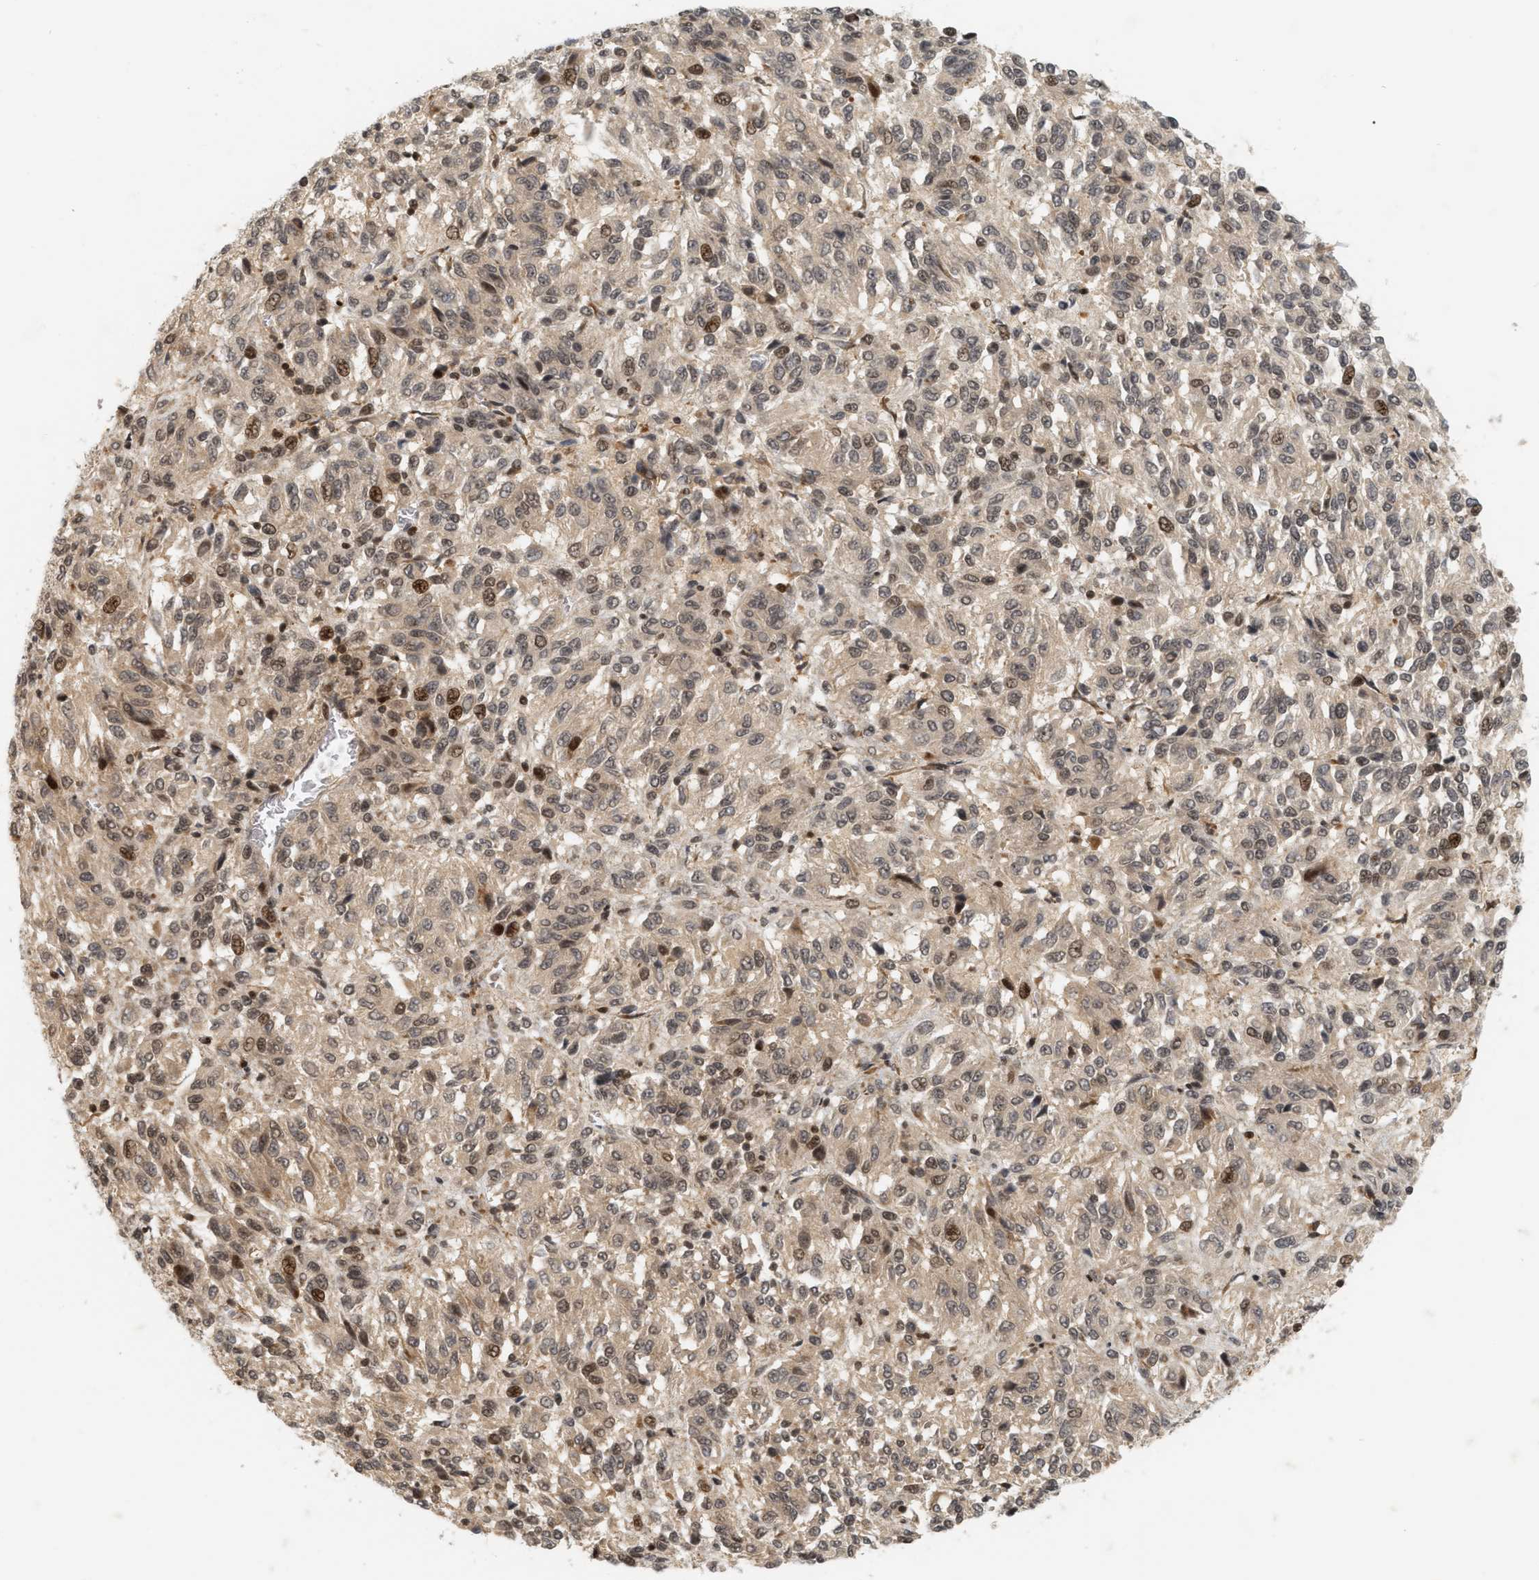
{"staining": {"intensity": "moderate", "quantity": "<25%", "location": "nuclear"}, "tissue": "melanoma", "cell_type": "Tumor cells", "image_type": "cancer", "snomed": [{"axis": "morphology", "description": "Malignant melanoma, Metastatic site"}, {"axis": "topography", "description": "Lung"}], "caption": "Melanoma tissue exhibits moderate nuclear positivity in about <25% of tumor cells, visualized by immunohistochemistry. The staining was performed using DAB (3,3'-diaminobenzidine) to visualize the protein expression in brown, while the nuclei were stained in blue with hematoxylin (Magnification: 20x).", "gene": "NFE2L2", "patient": {"sex": "male", "age": 64}}